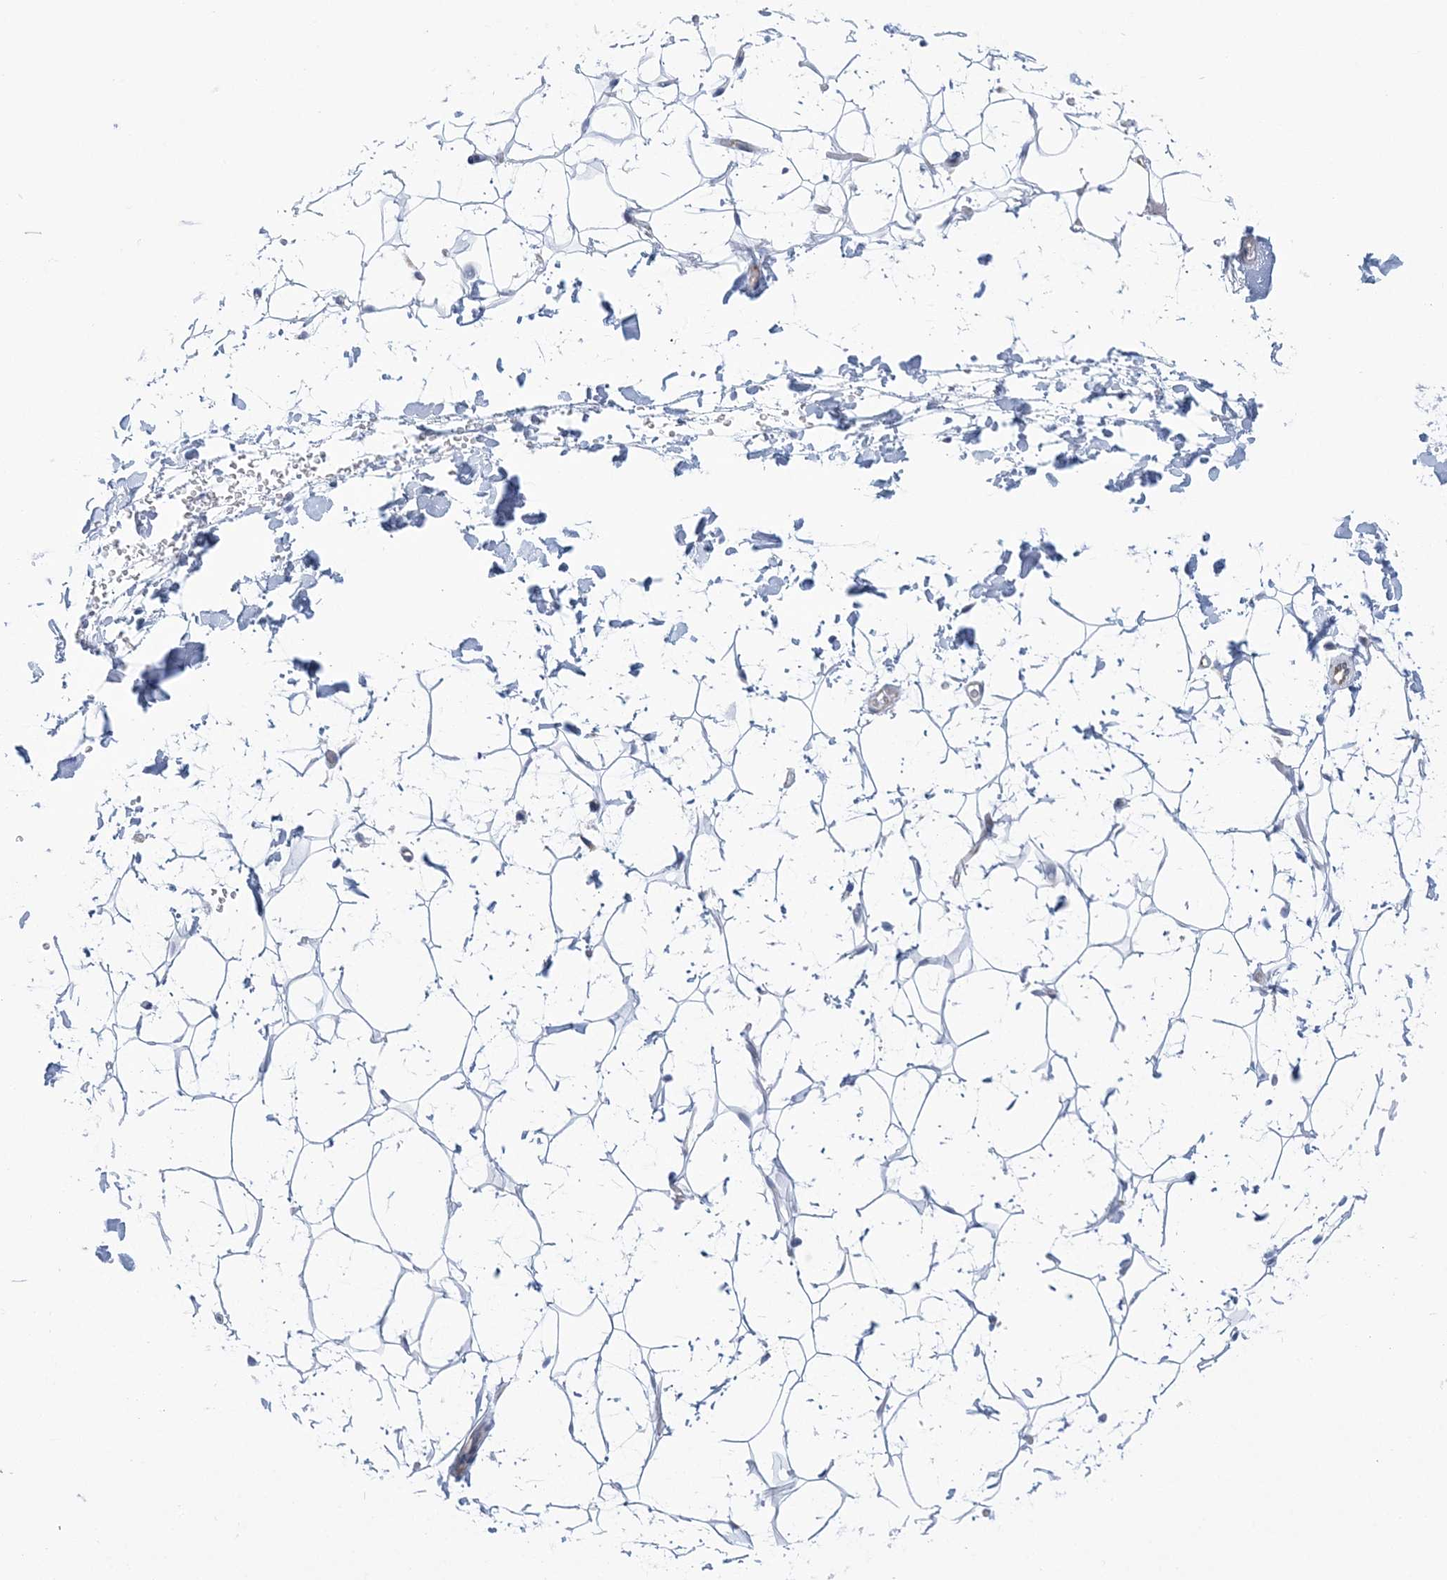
{"staining": {"intensity": "negative", "quantity": "none", "location": "none"}, "tissue": "adipose tissue", "cell_type": "Adipocytes", "image_type": "normal", "snomed": [{"axis": "morphology", "description": "Normal tissue, NOS"}, {"axis": "topography", "description": "Breast"}], "caption": "The photomicrograph shows no significant positivity in adipocytes of adipose tissue. Nuclei are stained in blue.", "gene": "PLEKHG4B", "patient": {"sex": "female", "age": 26}}